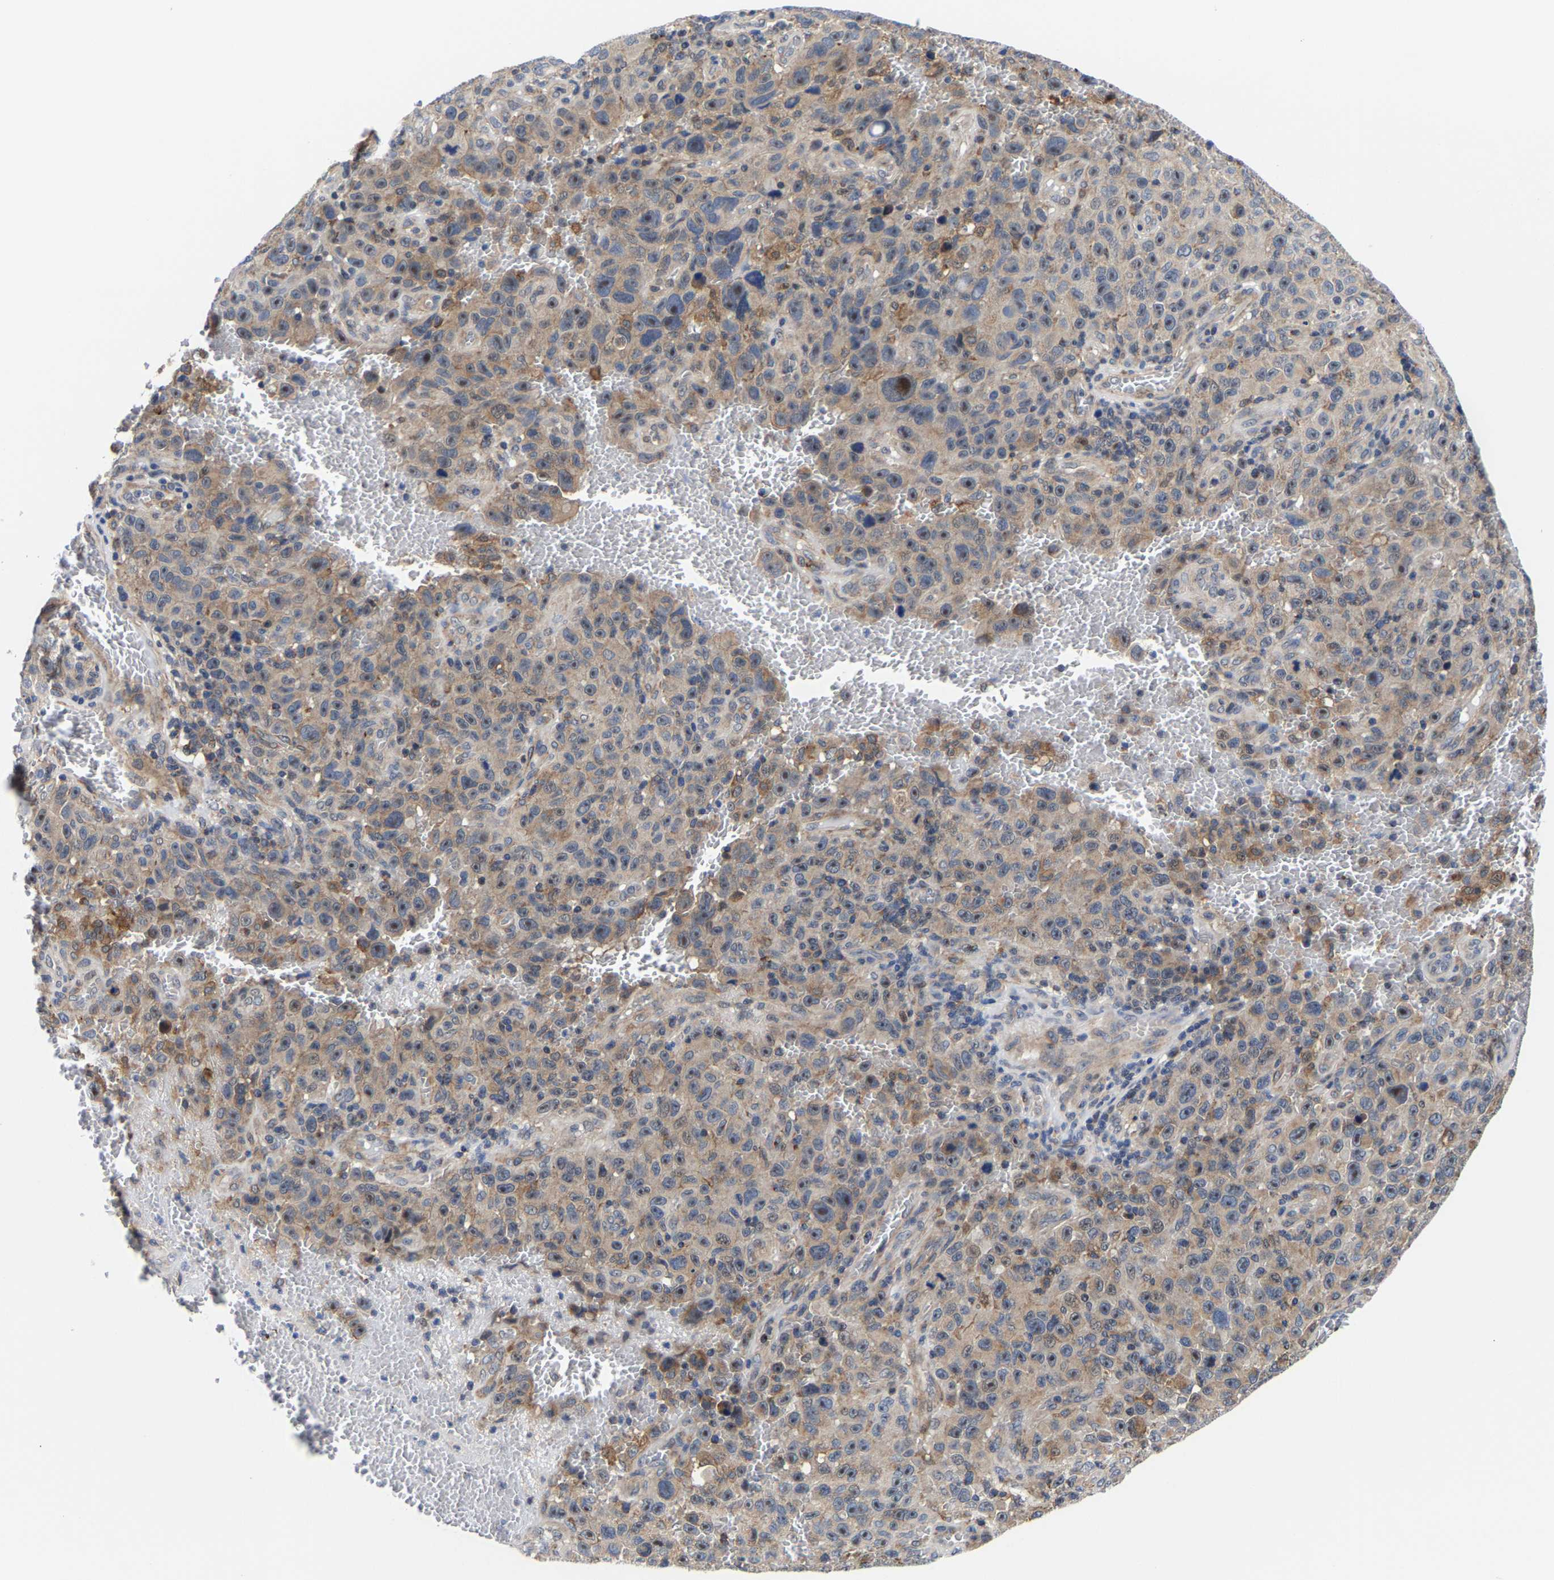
{"staining": {"intensity": "weak", "quantity": "25%-75%", "location": "cytoplasmic/membranous,nuclear"}, "tissue": "melanoma", "cell_type": "Tumor cells", "image_type": "cancer", "snomed": [{"axis": "morphology", "description": "Malignant melanoma, NOS"}, {"axis": "topography", "description": "Skin"}], "caption": "Immunohistochemical staining of malignant melanoma reveals weak cytoplasmic/membranous and nuclear protein expression in about 25%-75% of tumor cells.", "gene": "PFKFB3", "patient": {"sex": "female", "age": 82}}